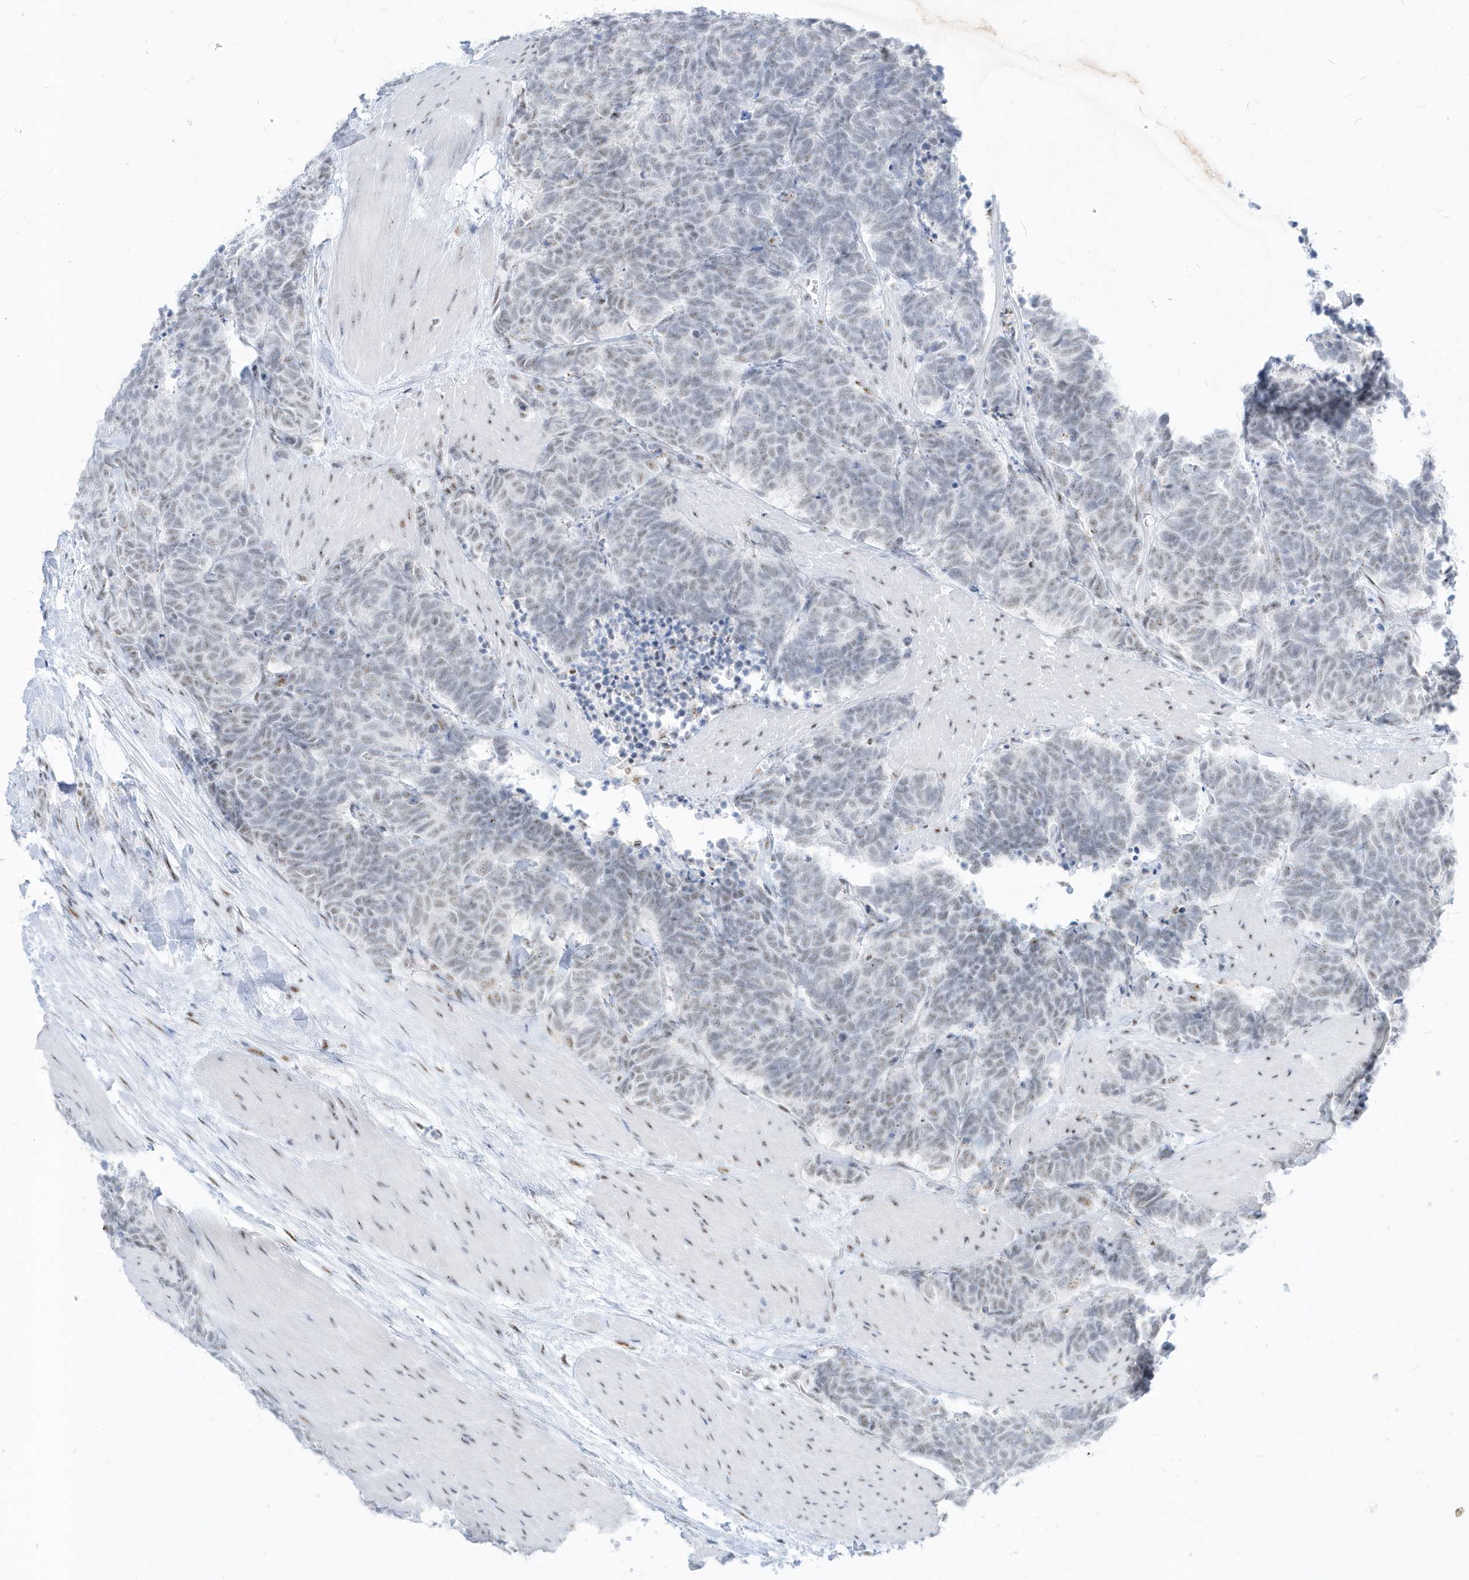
{"staining": {"intensity": "negative", "quantity": "none", "location": "none"}, "tissue": "carcinoid", "cell_type": "Tumor cells", "image_type": "cancer", "snomed": [{"axis": "morphology", "description": "Carcinoma, NOS"}, {"axis": "morphology", "description": "Carcinoid, malignant, NOS"}, {"axis": "topography", "description": "Urinary bladder"}], "caption": "The micrograph displays no staining of tumor cells in malignant carcinoid.", "gene": "PLEKHN1", "patient": {"sex": "male", "age": 57}}